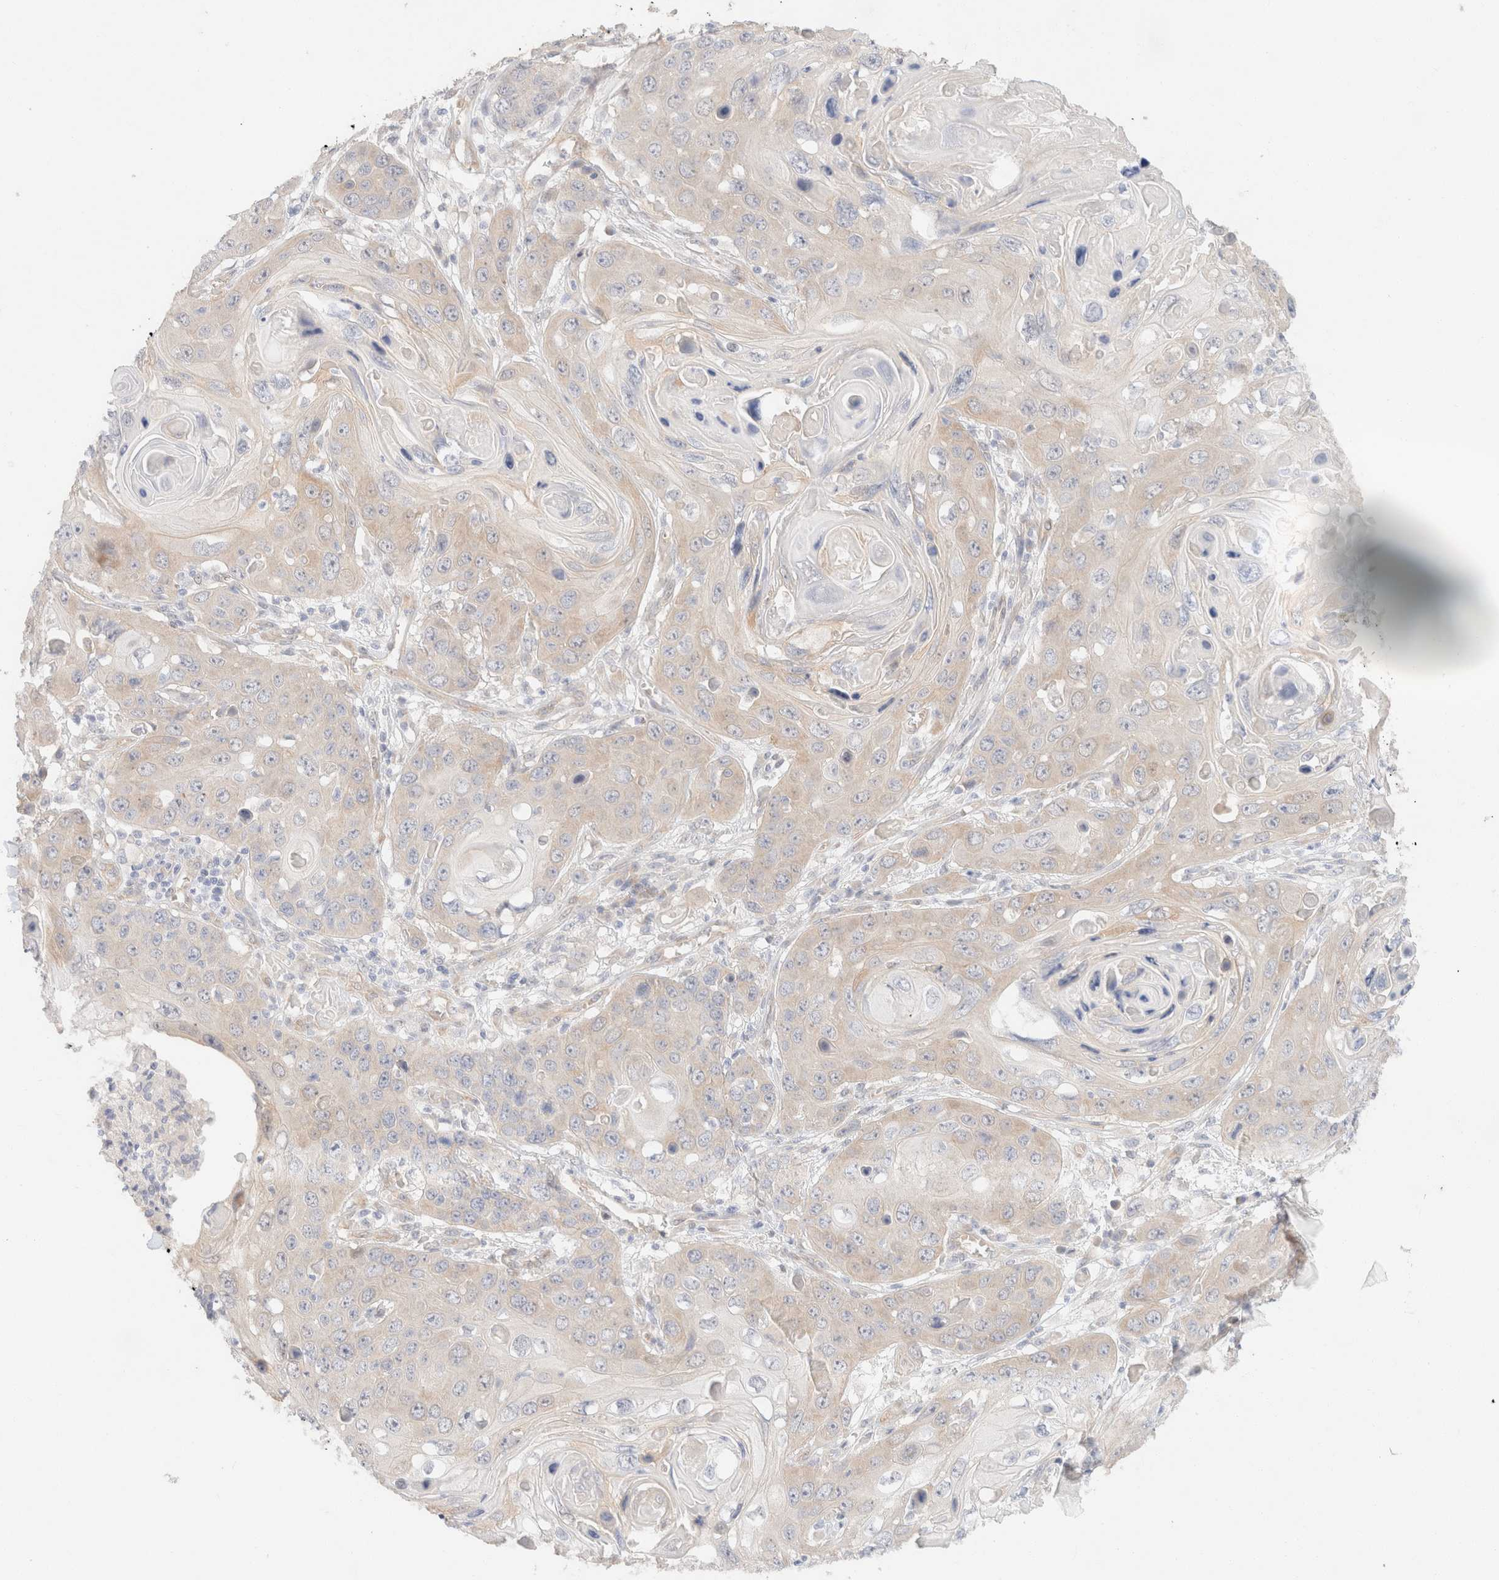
{"staining": {"intensity": "weak", "quantity": "25%-75%", "location": "cytoplasmic/membranous"}, "tissue": "skin cancer", "cell_type": "Tumor cells", "image_type": "cancer", "snomed": [{"axis": "morphology", "description": "Squamous cell carcinoma, NOS"}, {"axis": "topography", "description": "Skin"}], "caption": "Protein expression analysis of skin squamous cell carcinoma exhibits weak cytoplasmic/membranous expression in approximately 25%-75% of tumor cells. (IHC, brightfield microscopy, high magnification).", "gene": "CSNK1E", "patient": {"sex": "male", "age": 55}}